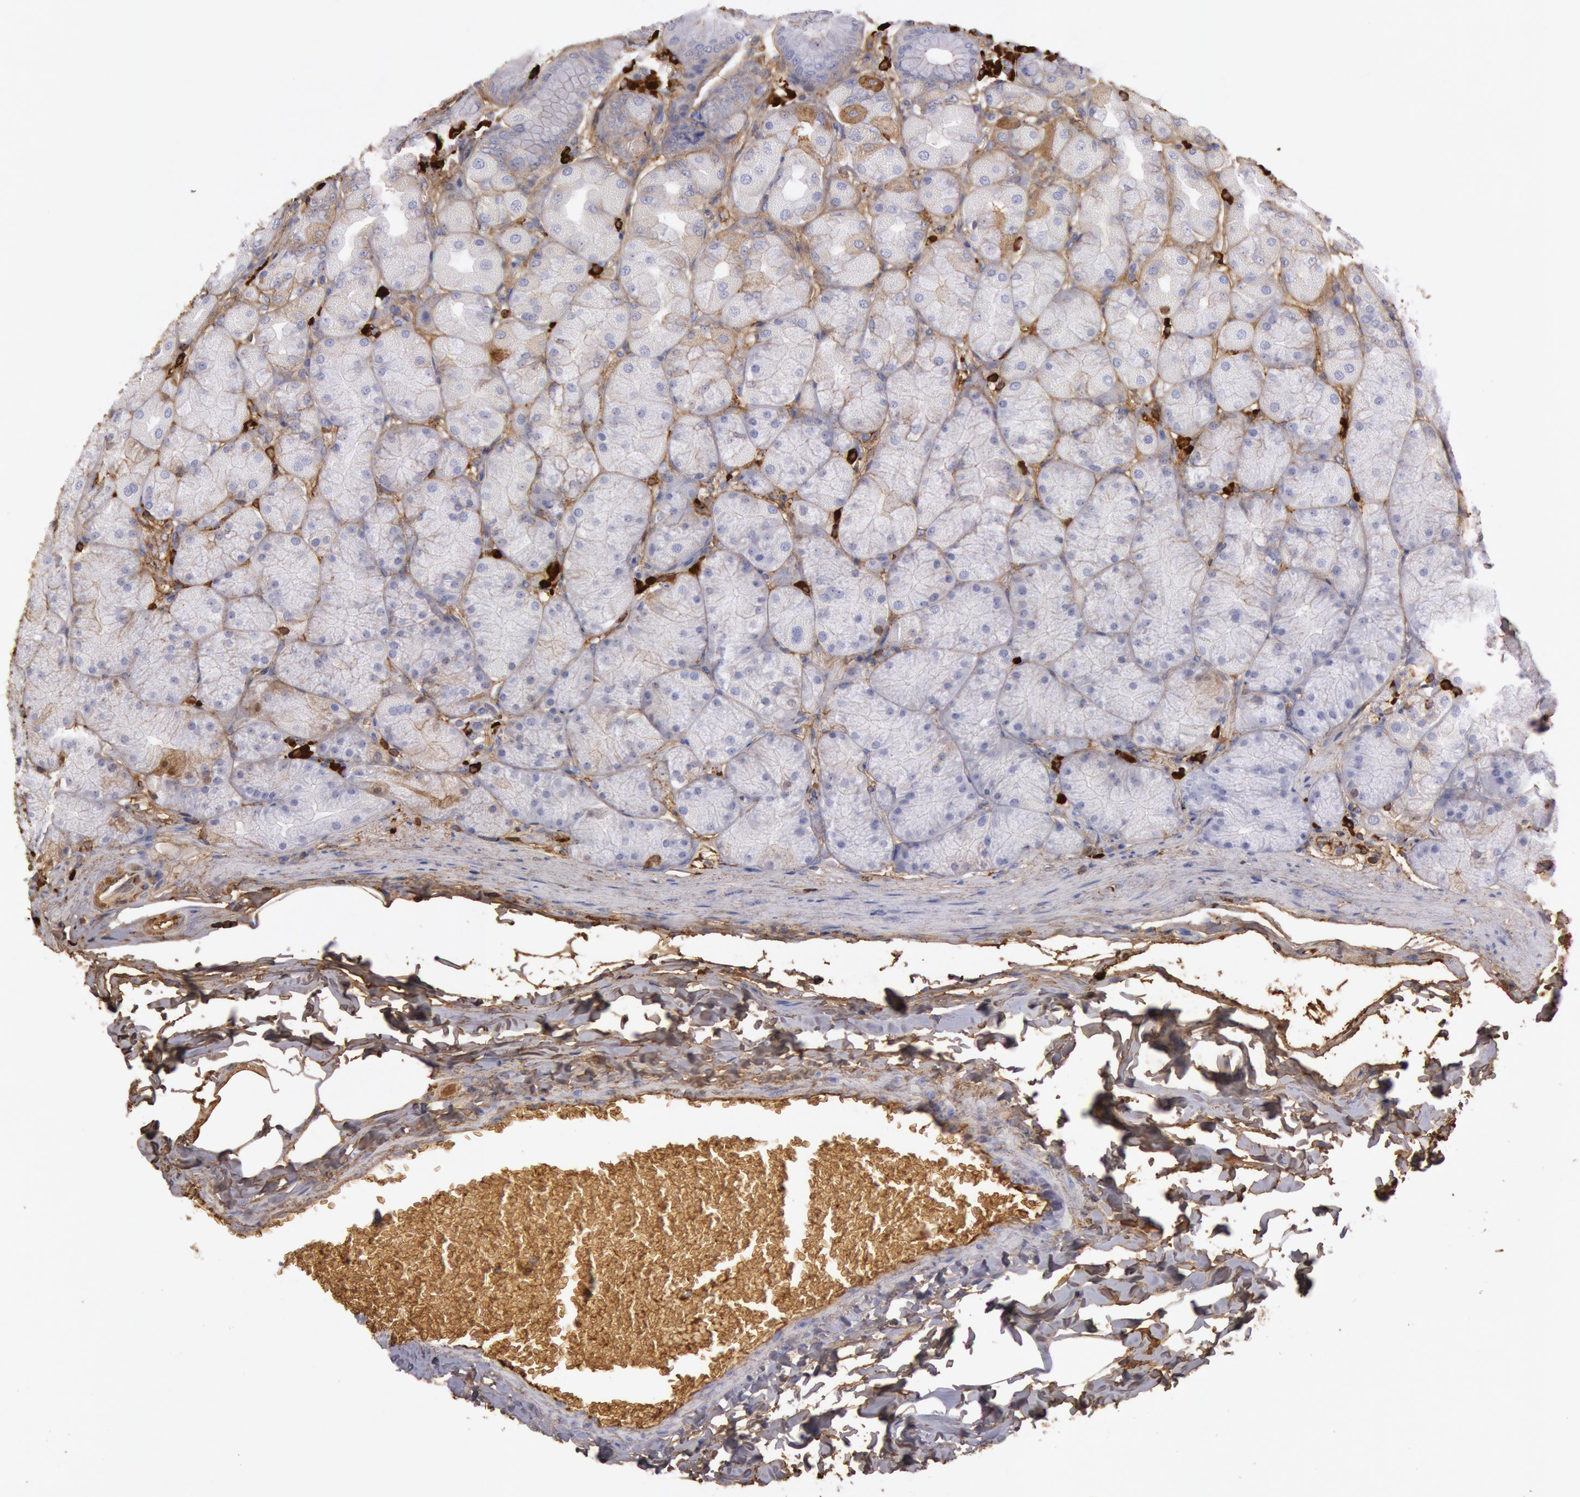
{"staining": {"intensity": "weak", "quantity": "25%-75%", "location": "cytoplasmic/membranous"}, "tissue": "stomach", "cell_type": "Glandular cells", "image_type": "normal", "snomed": [{"axis": "morphology", "description": "Normal tissue, NOS"}, {"axis": "topography", "description": "Stomach, upper"}], "caption": "Stomach was stained to show a protein in brown. There is low levels of weak cytoplasmic/membranous expression in approximately 25%-75% of glandular cells. The staining is performed using DAB brown chromogen to label protein expression. The nuclei are counter-stained blue using hematoxylin.", "gene": "IGHA1", "patient": {"sex": "female", "age": 56}}